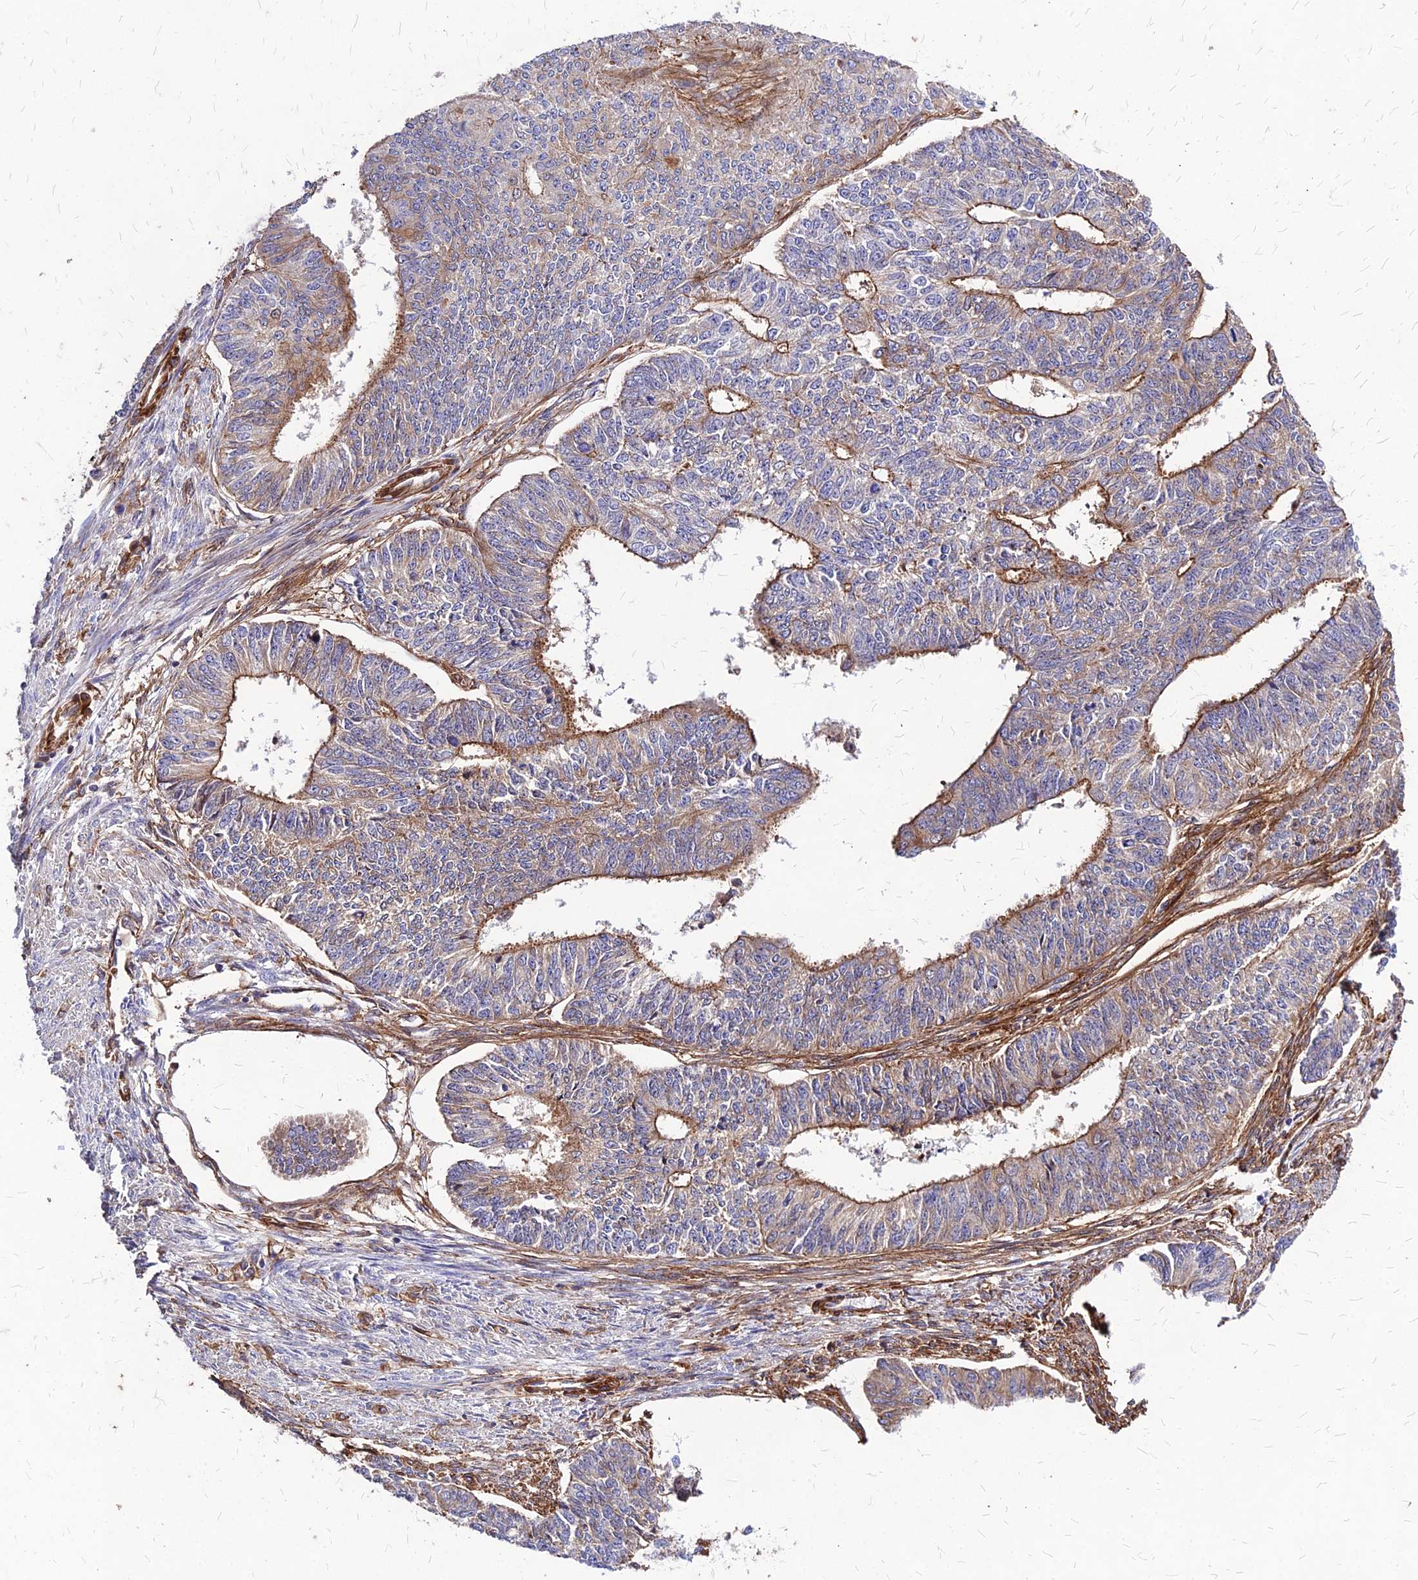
{"staining": {"intensity": "moderate", "quantity": "25%-75%", "location": "cytoplasmic/membranous"}, "tissue": "endometrial cancer", "cell_type": "Tumor cells", "image_type": "cancer", "snomed": [{"axis": "morphology", "description": "Adenocarcinoma, NOS"}, {"axis": "topography", "description": "Endometrium"}], "caption": "Protein staining shows moderate cytoplasmic/membranous staining in approximately 25%-75% of tumor cells in endometrial adenocarcinoma. The staining is performed using DAB (3,3'-diaminobenzidine) brown chromogen to label protein expression. The nuclei are counter-stained blue using hematoxylin.", "gene": "EFCC1", "patient": {"sex": "female", "age": 32}}